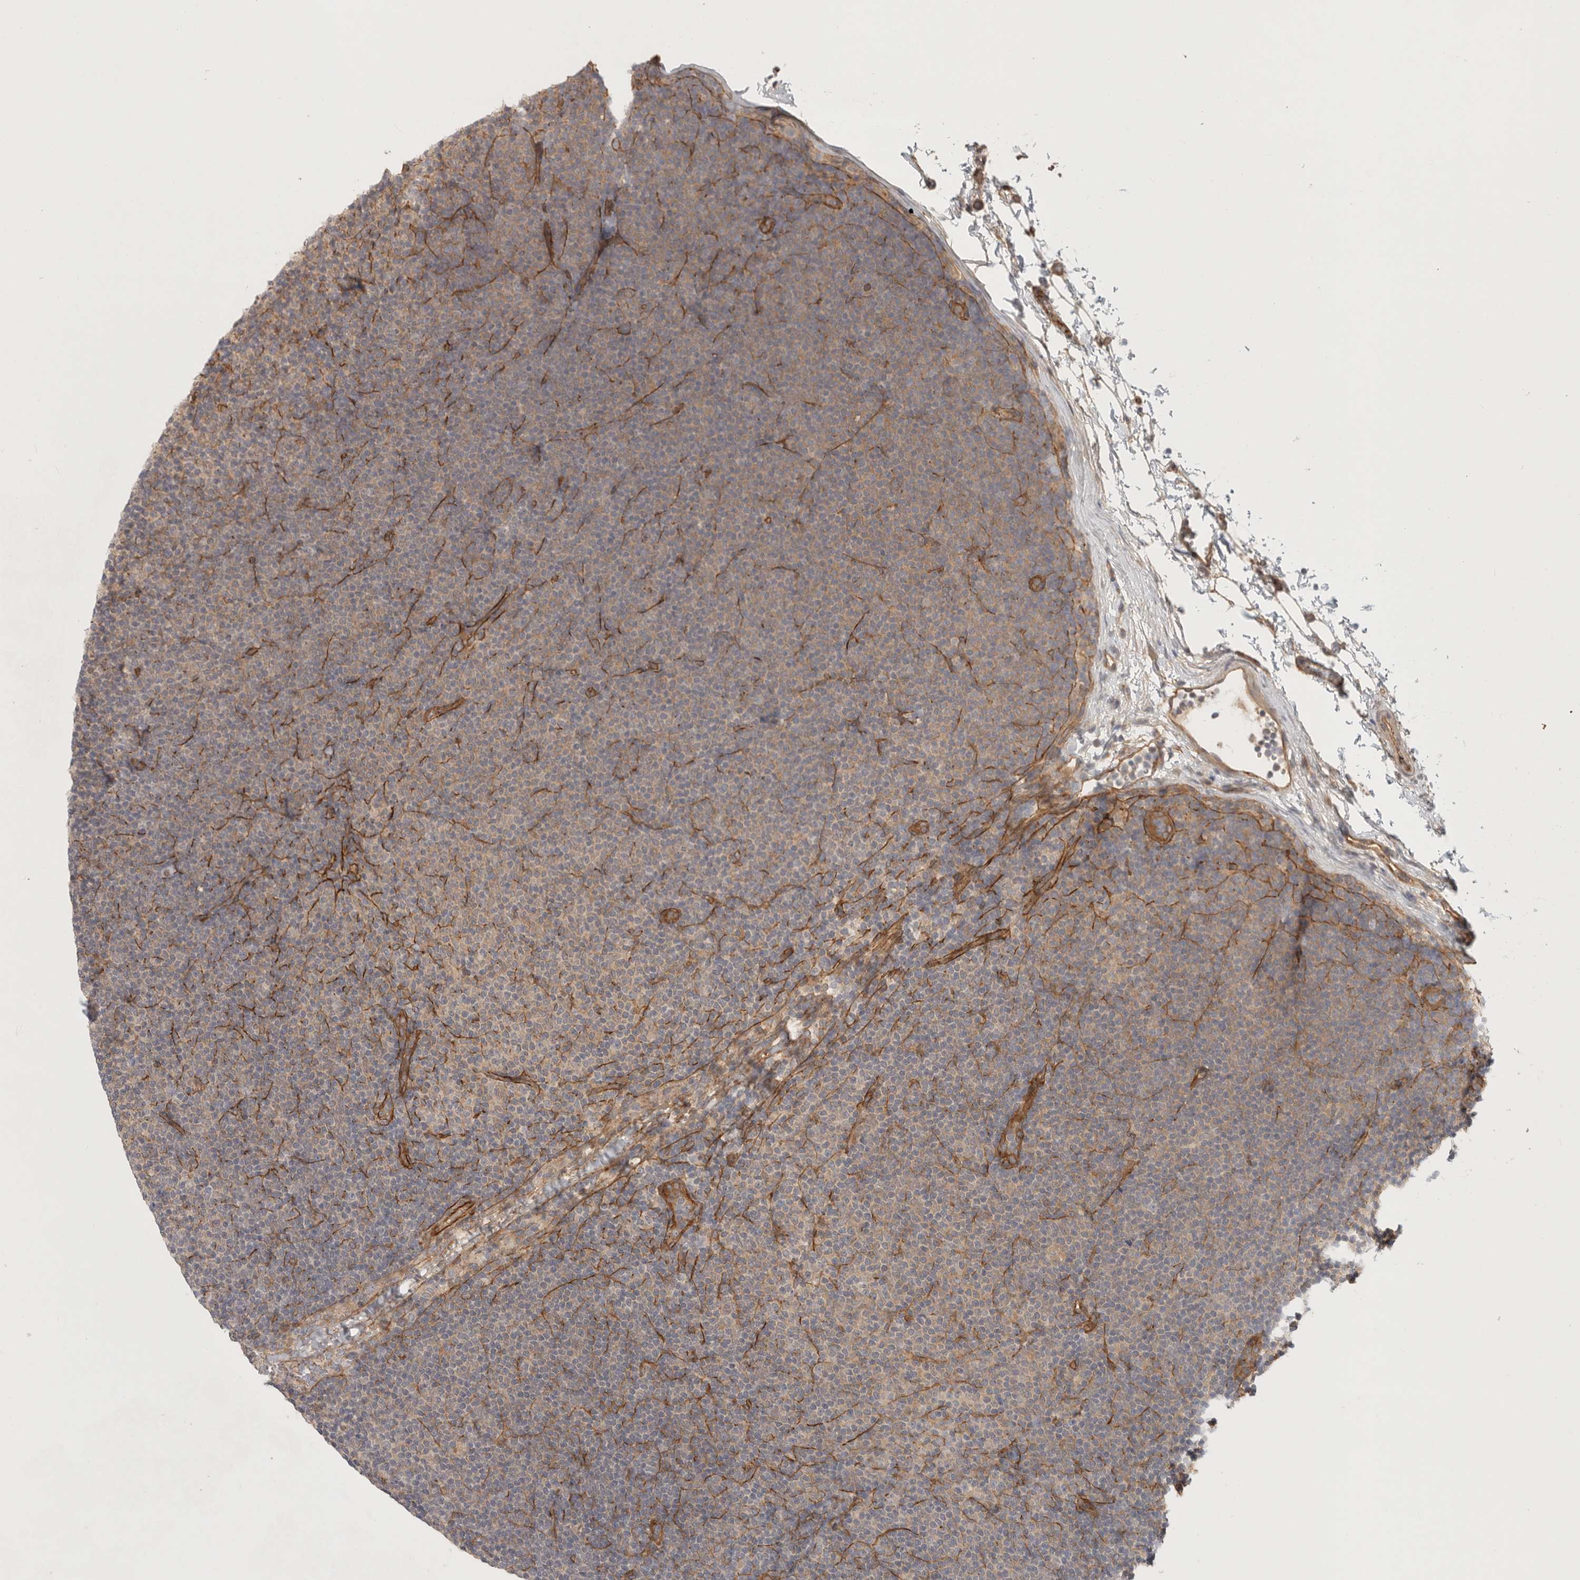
{"staining": {"intensity": "weak", "quantity": ">75%", "location": "cytoplasmic/membranous"}, "tissue": "lymphoma", "cell_type": "Tumor cells", "image_type": "cancer", "snomed": [{"axis": "morphology", "description": "Malignant lymphoma, non-Hodgkin's type, Low grade"}, {"axis": "topography", "description": "Lymph node"}], "caption": "Malignant lymphoma, non-Hodgkin's type (low-grade) stained with immunohistochemistry (IHC) reveals weak cytoplasmic/membranous staining in about >75% of tumor cells.", "gene": "LONRF1", "patient": {"sex": "female", "age": 53}}